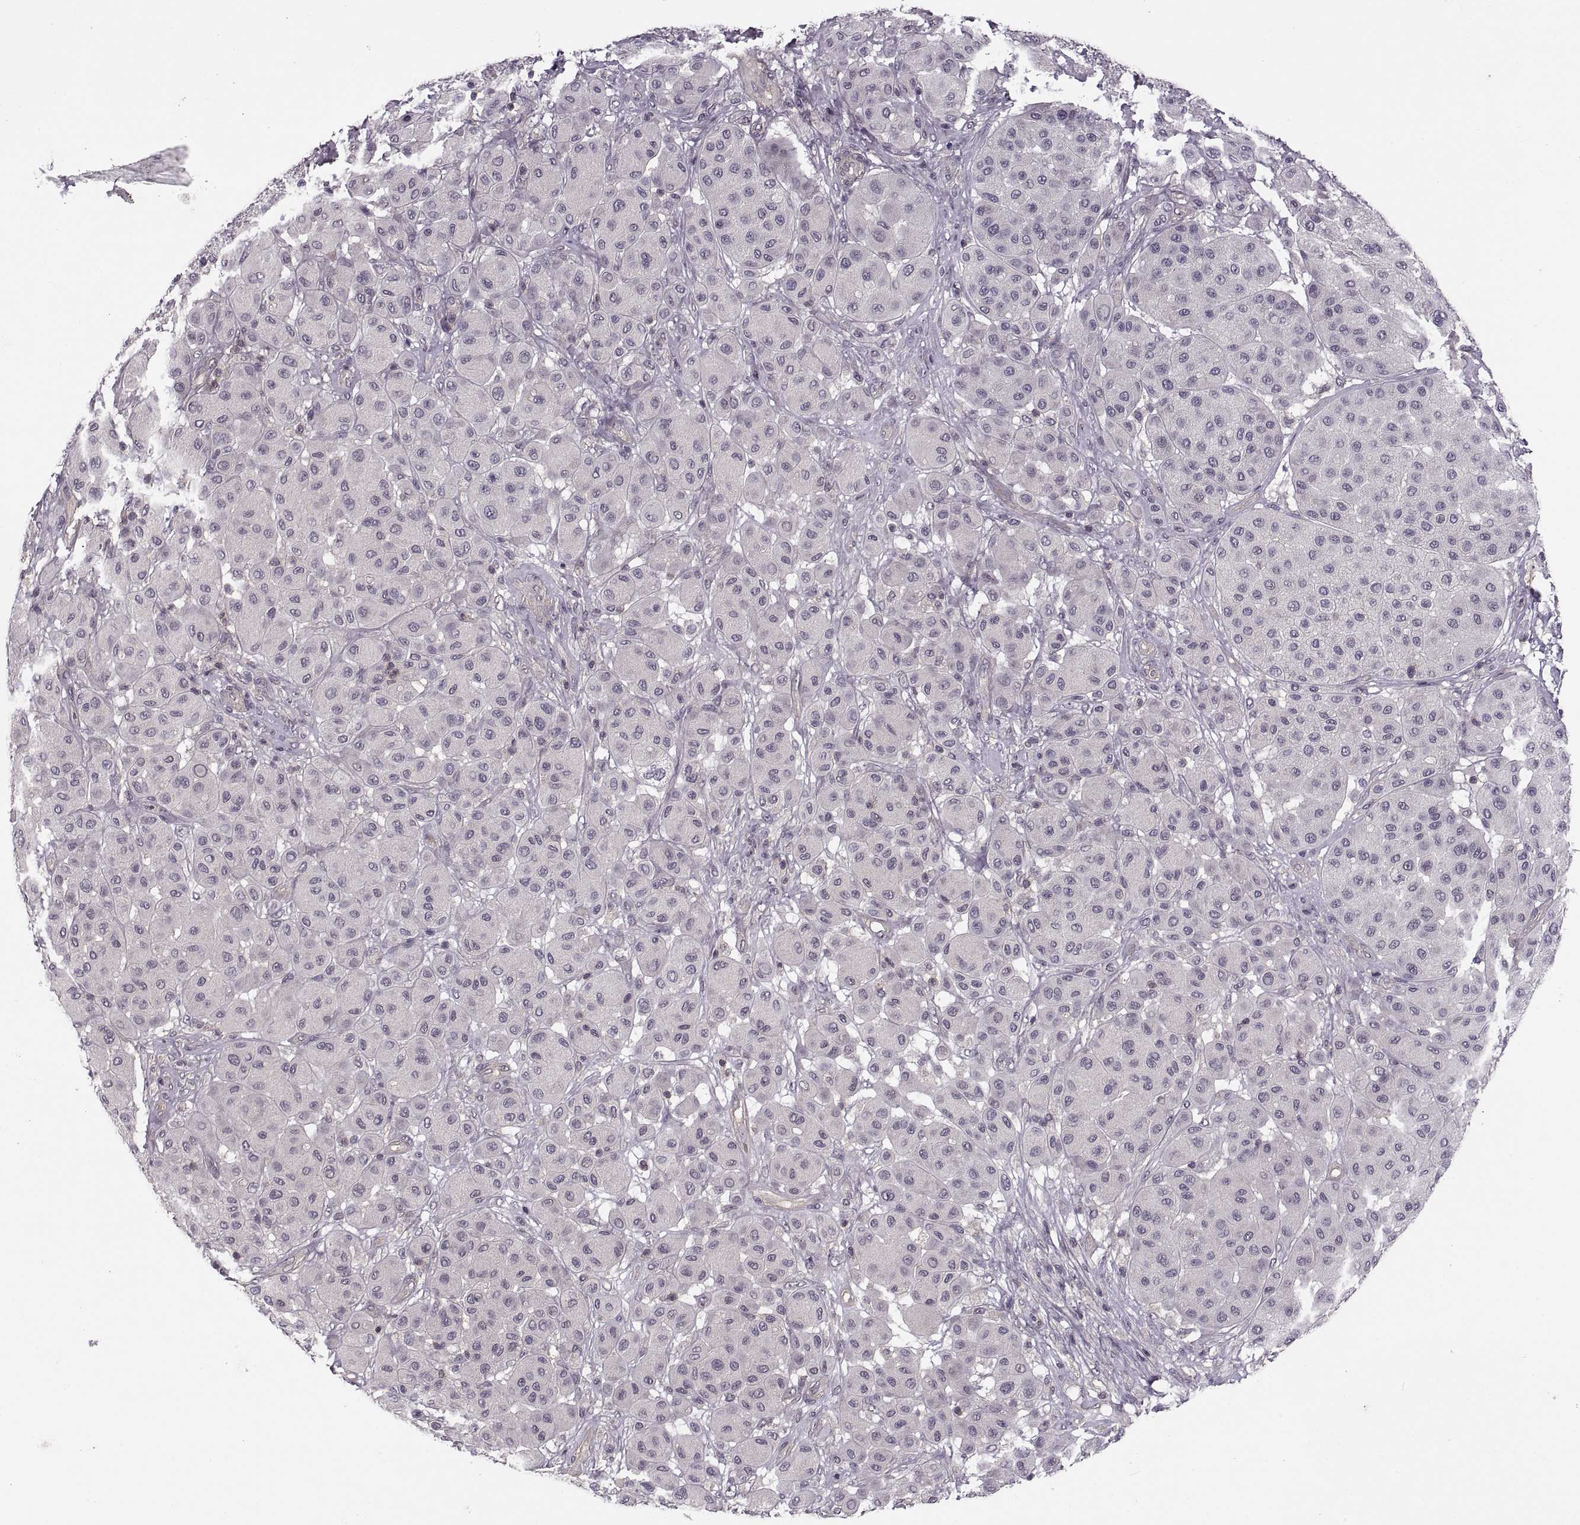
{"staining": {"intensity": "negative", "quantity": "none", "location": "none"}, "tissue": "melanoma", "cell_type": "Tumor cells", "image_type": "cancer", "snomed": [{"axis": "morphology", "description": "Malignant melanoma, Metastatic site"}, {"axis": "topography", "description": "Smooth muscle"}], "caption": "IHC of melanoma exhibits no staining in tumor cells. (Immunohistochemistry (ihc), brightfield microscopy, high magnification).", "gene": "LUZP2", "patient": {"sex": "male", "age": 41}}